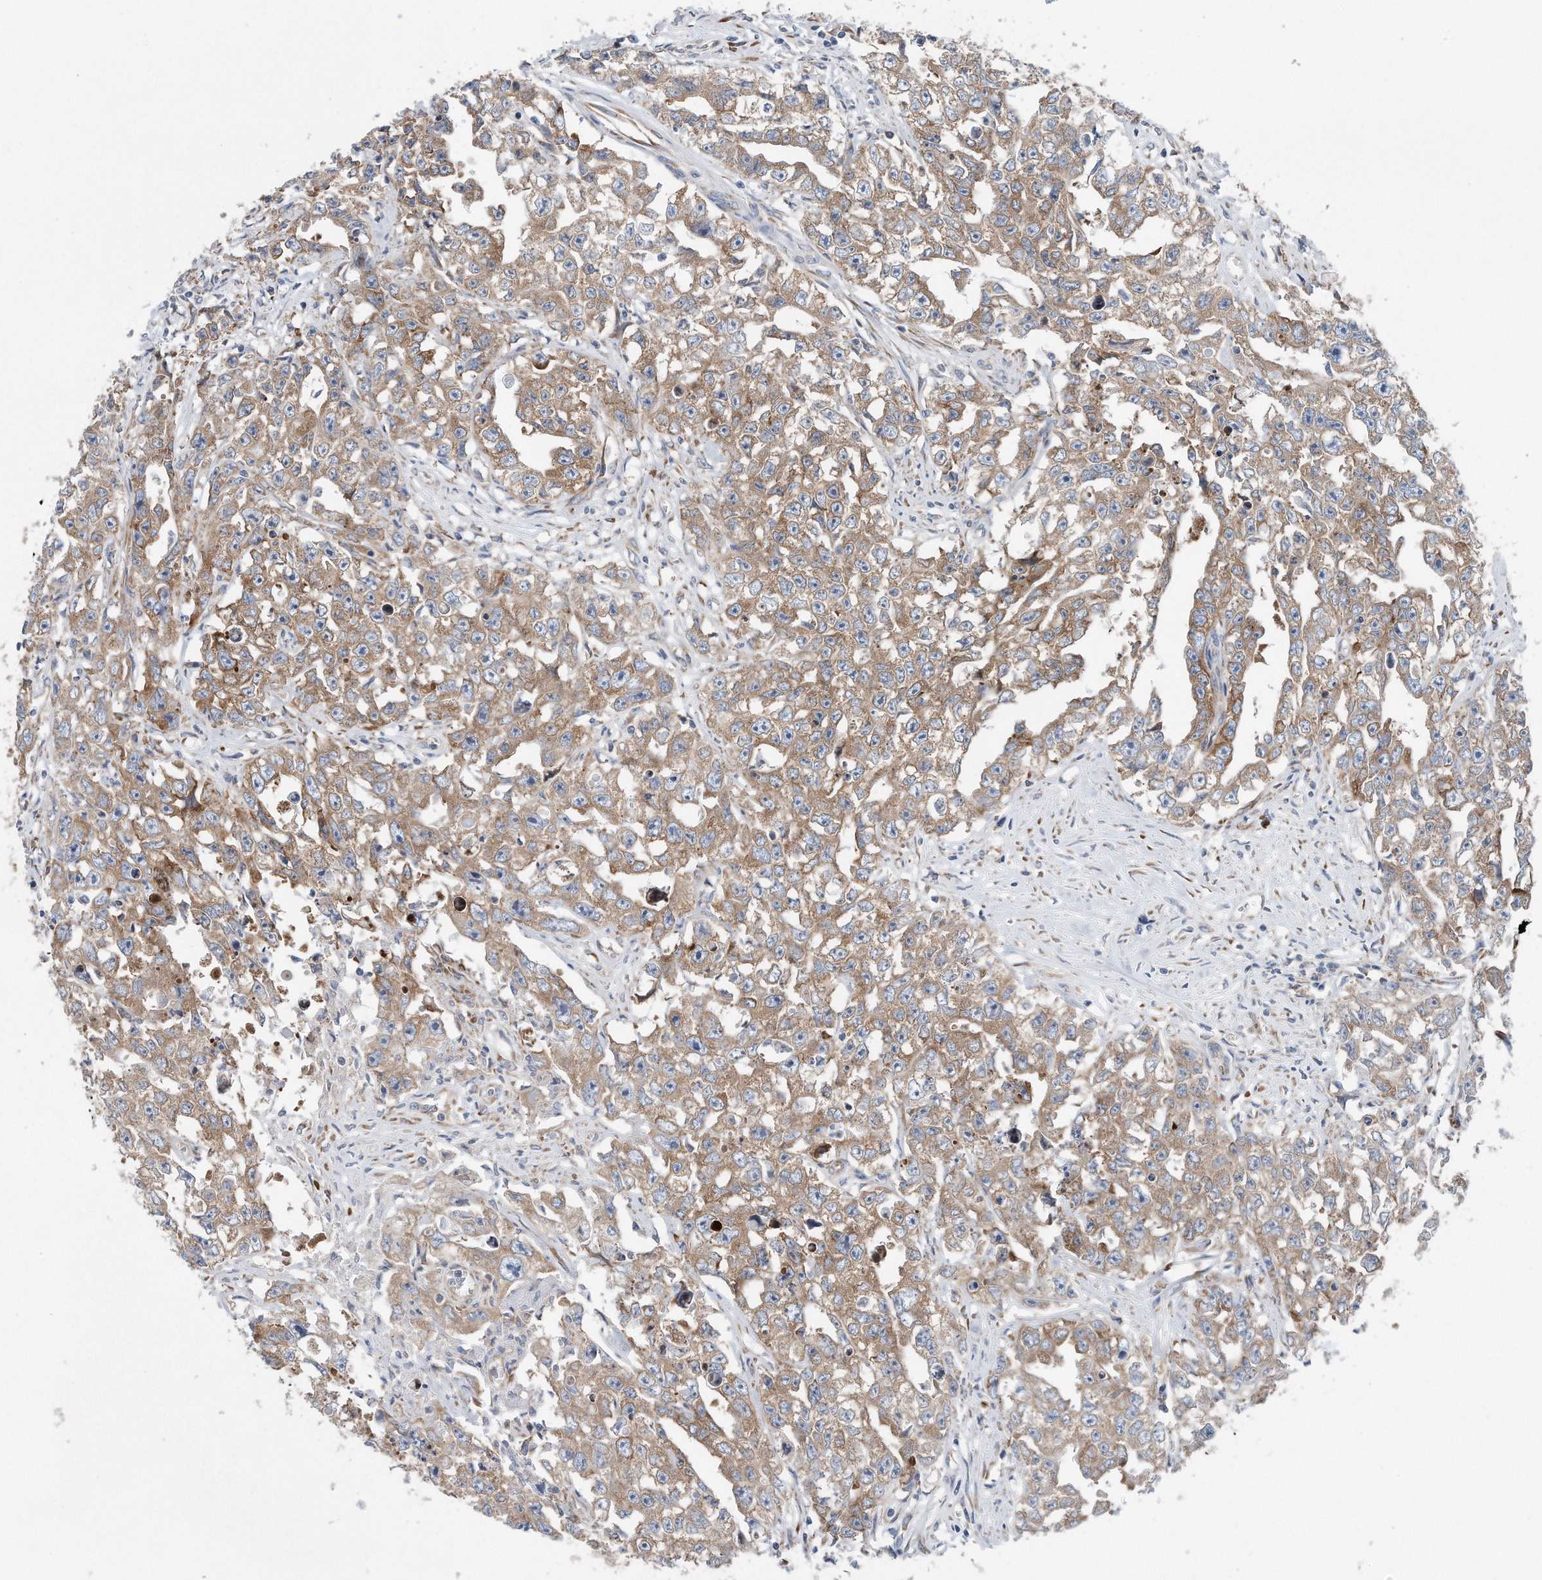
{"staining": {"intensity": "moderate", "quantity": ">75%", "location": "cytoplasmic/membranous"}, "tissue": "testis cancer", "cell_type": "Tumor cells", "image_type": "cancer", "snomed": [{"axis": "morphology", "description": "Seminoma, NOS"}, {"axis": "morphology", "description": "Carcinoma, Embryonal, NOS"}, {"axis": "topography", "description": "Testis"}], "caption": "Tumor cells exhibit medium levels of moderate cytoplasmic/membranous positivity in approximately >75% of cells in human seminoma (testis).", "gene": "RPL26L1", "patient": {"sex": "male", "age": 43}}